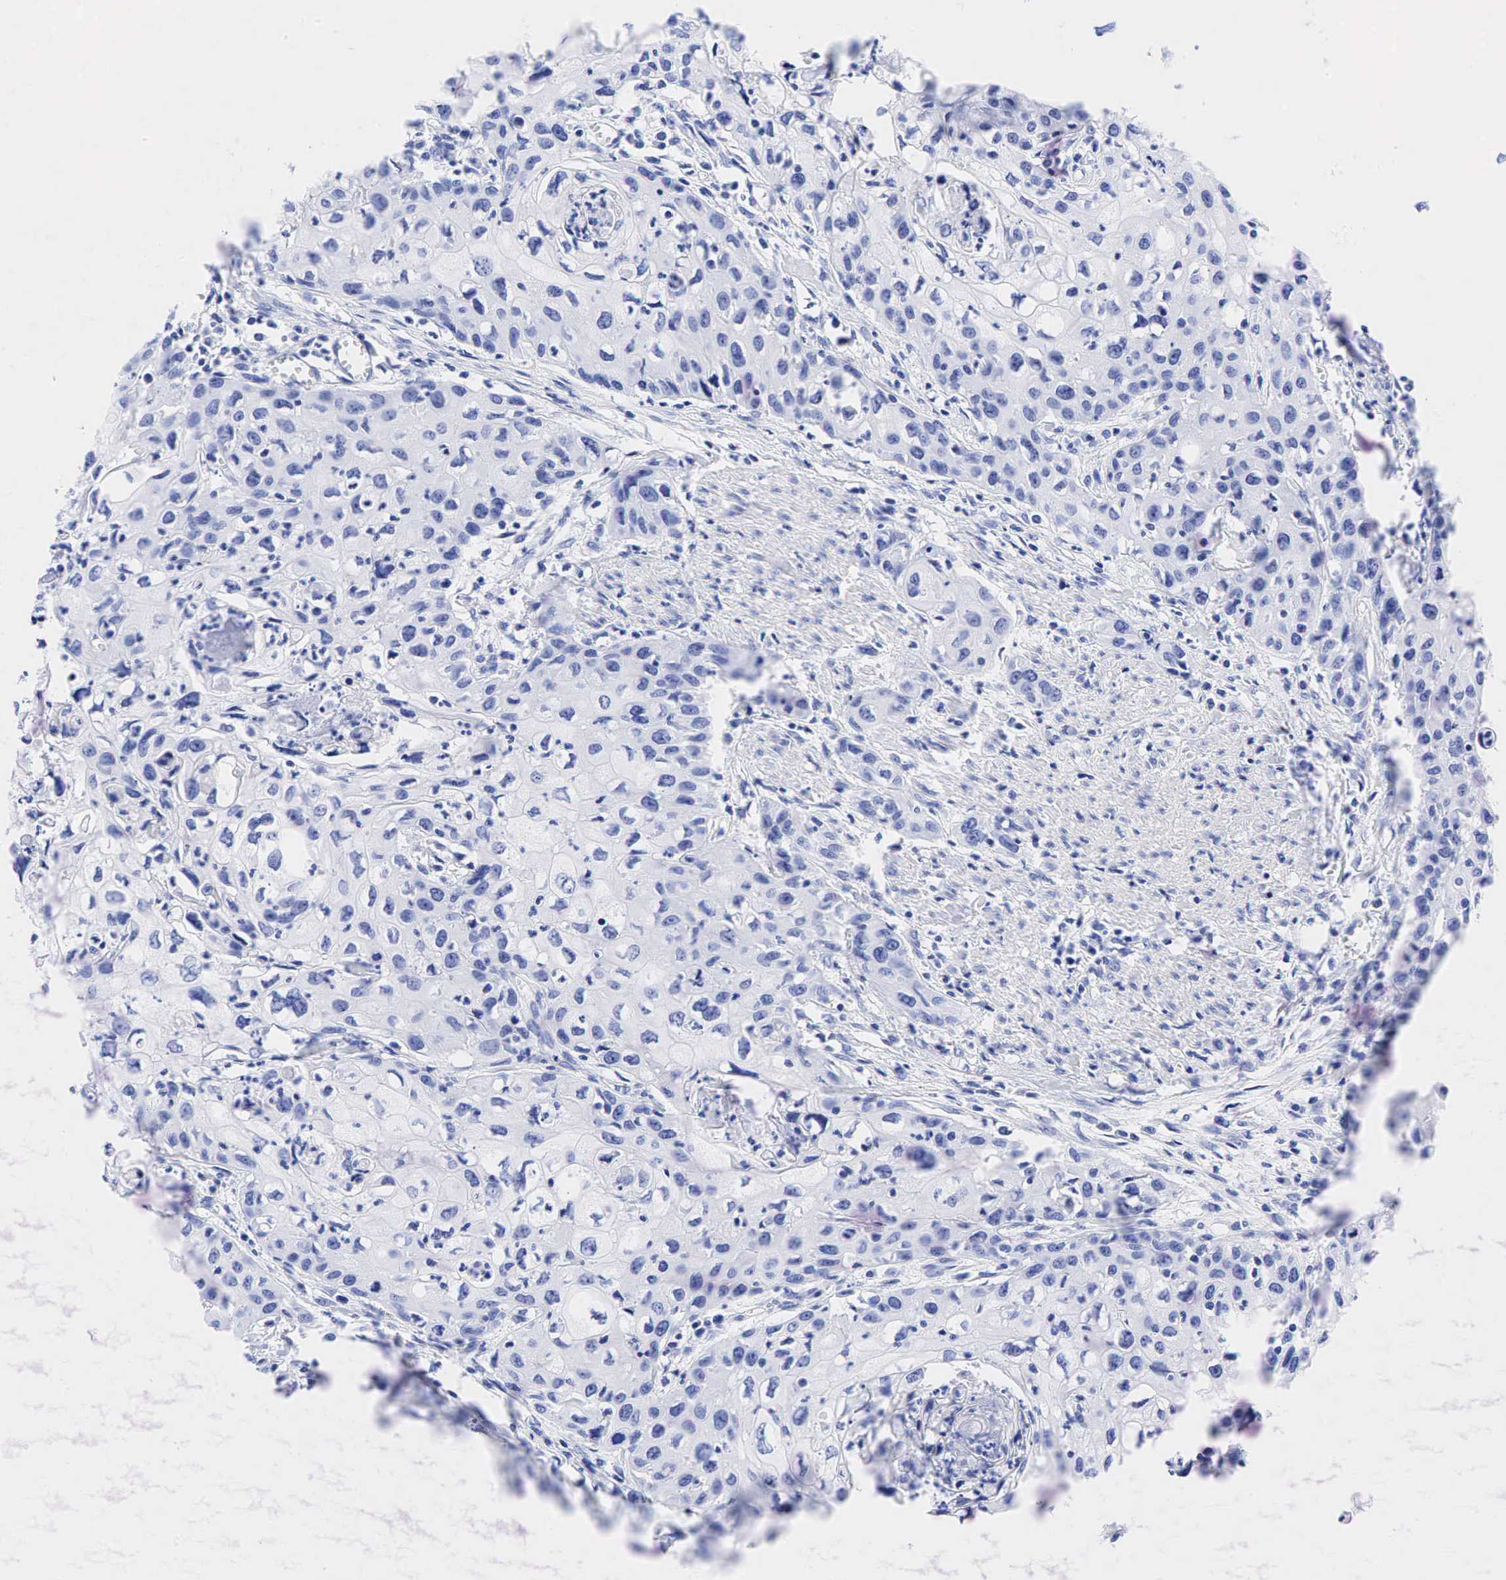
{"staining": {"intensity": "negative", "quantity": "none", "location": "none"}, "tissue": "urothelial cancer", "cell_type": "Tumor cells", "image_type": "cancer", "snomed": [{"axis": "morphology", "description": "Urothelial carcinoma, High grade"}, {"axis": "topography", "description": "Urinary bladder"}], "caption": "Immunohistochemical staining of human urothelial cancer displays no significant positivity in tumor cells.", "gene": "ESR1", "patient": {"sex": "male", "age": 54}}